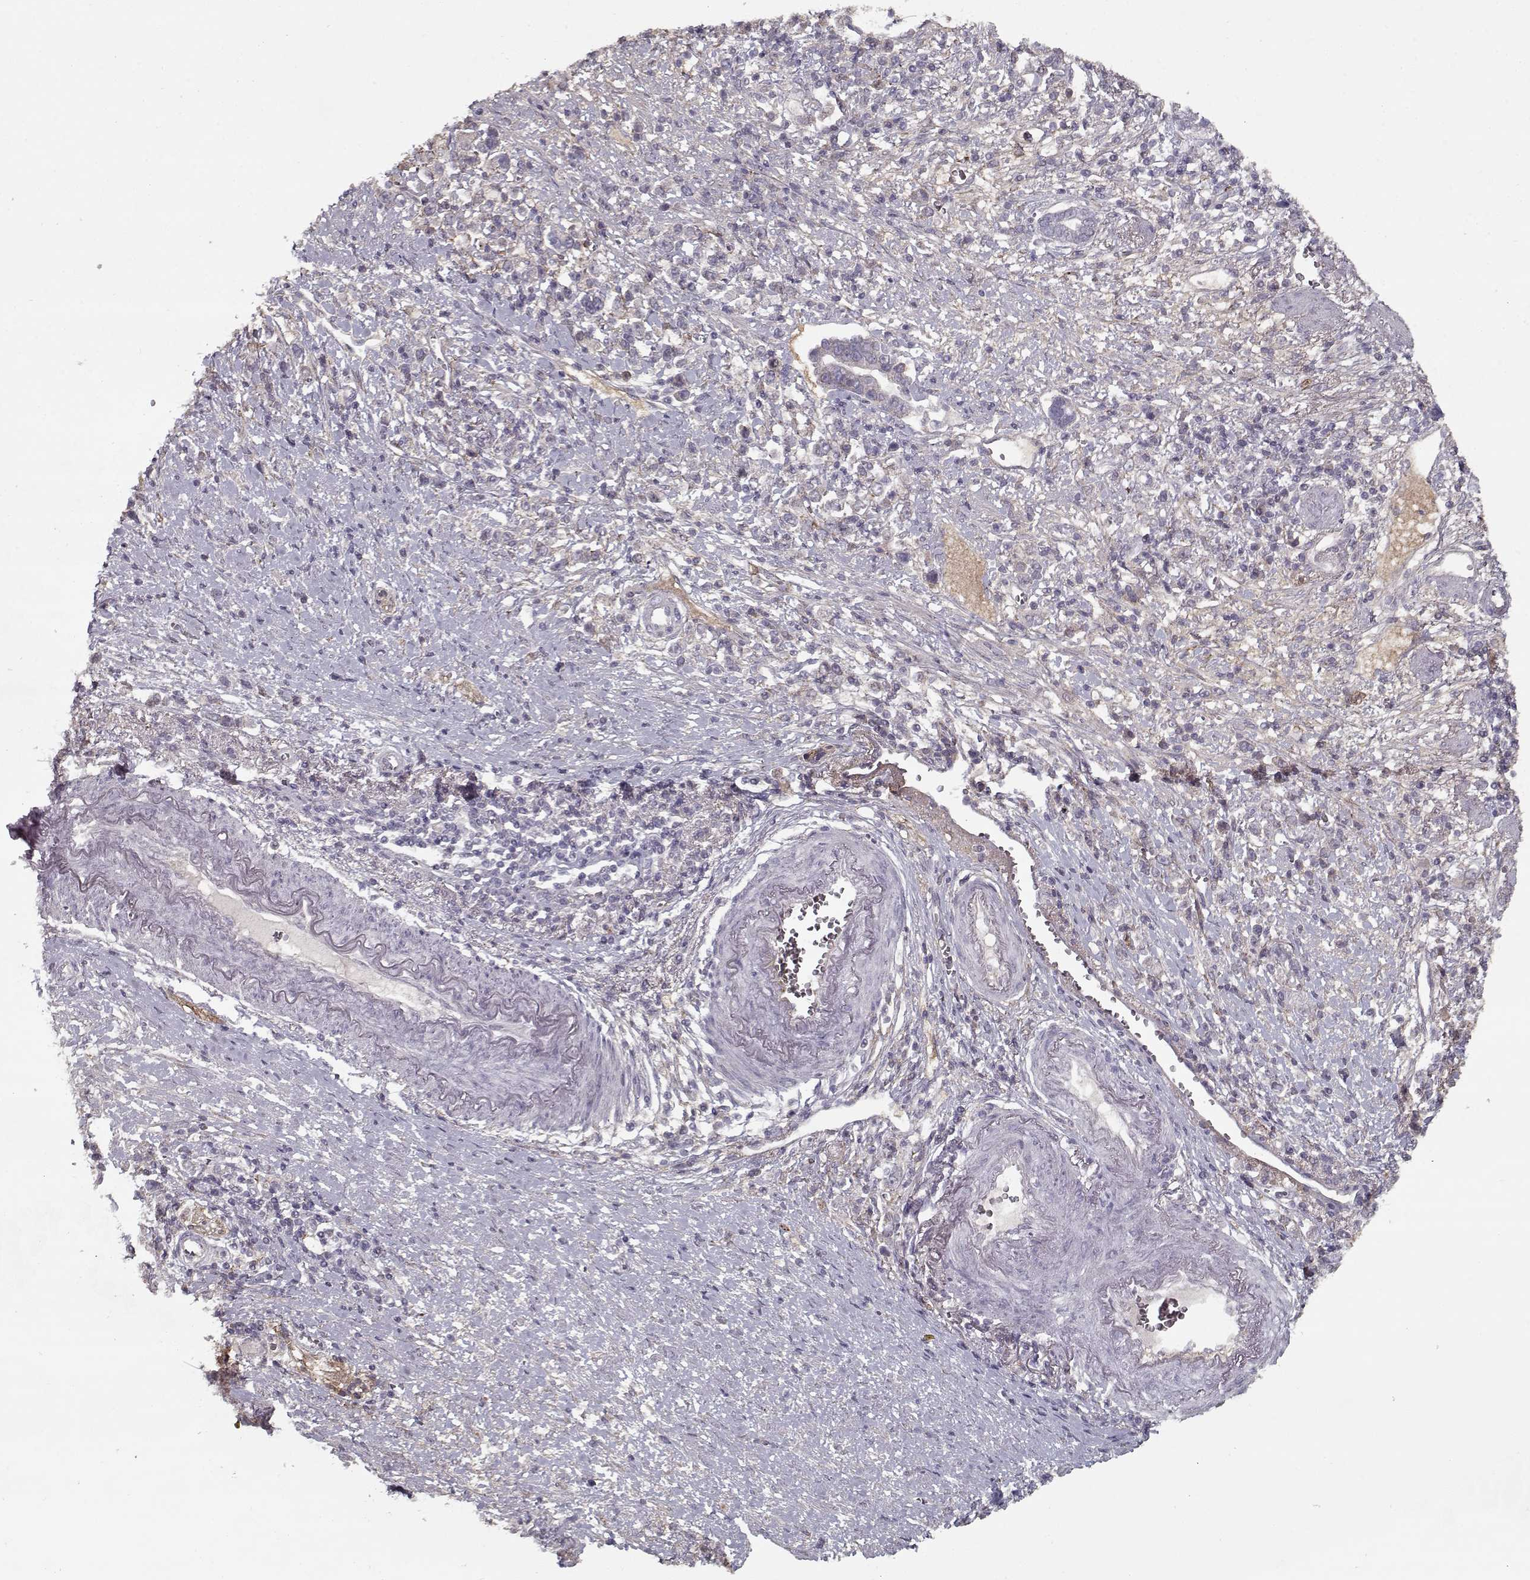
{"staining": {"intensity": "negative", "quantity": "none", "location": "none"}, "tissue": "stomach cancer", "cell_type": "Tumor cells", "image_type": "cancer", "snomed": [{"axis": "morphology", "description": "Adenocarcinoma, NOS"}, {"axis": "topography", "description": "Stomach"}], "caption": "Protein analysis of stomach cancer (adenocarcinoma) demonstrates no significant staining in tumor cells.", "gene": "LAMA2", "patient": {"sex": "male", "age": 63}}